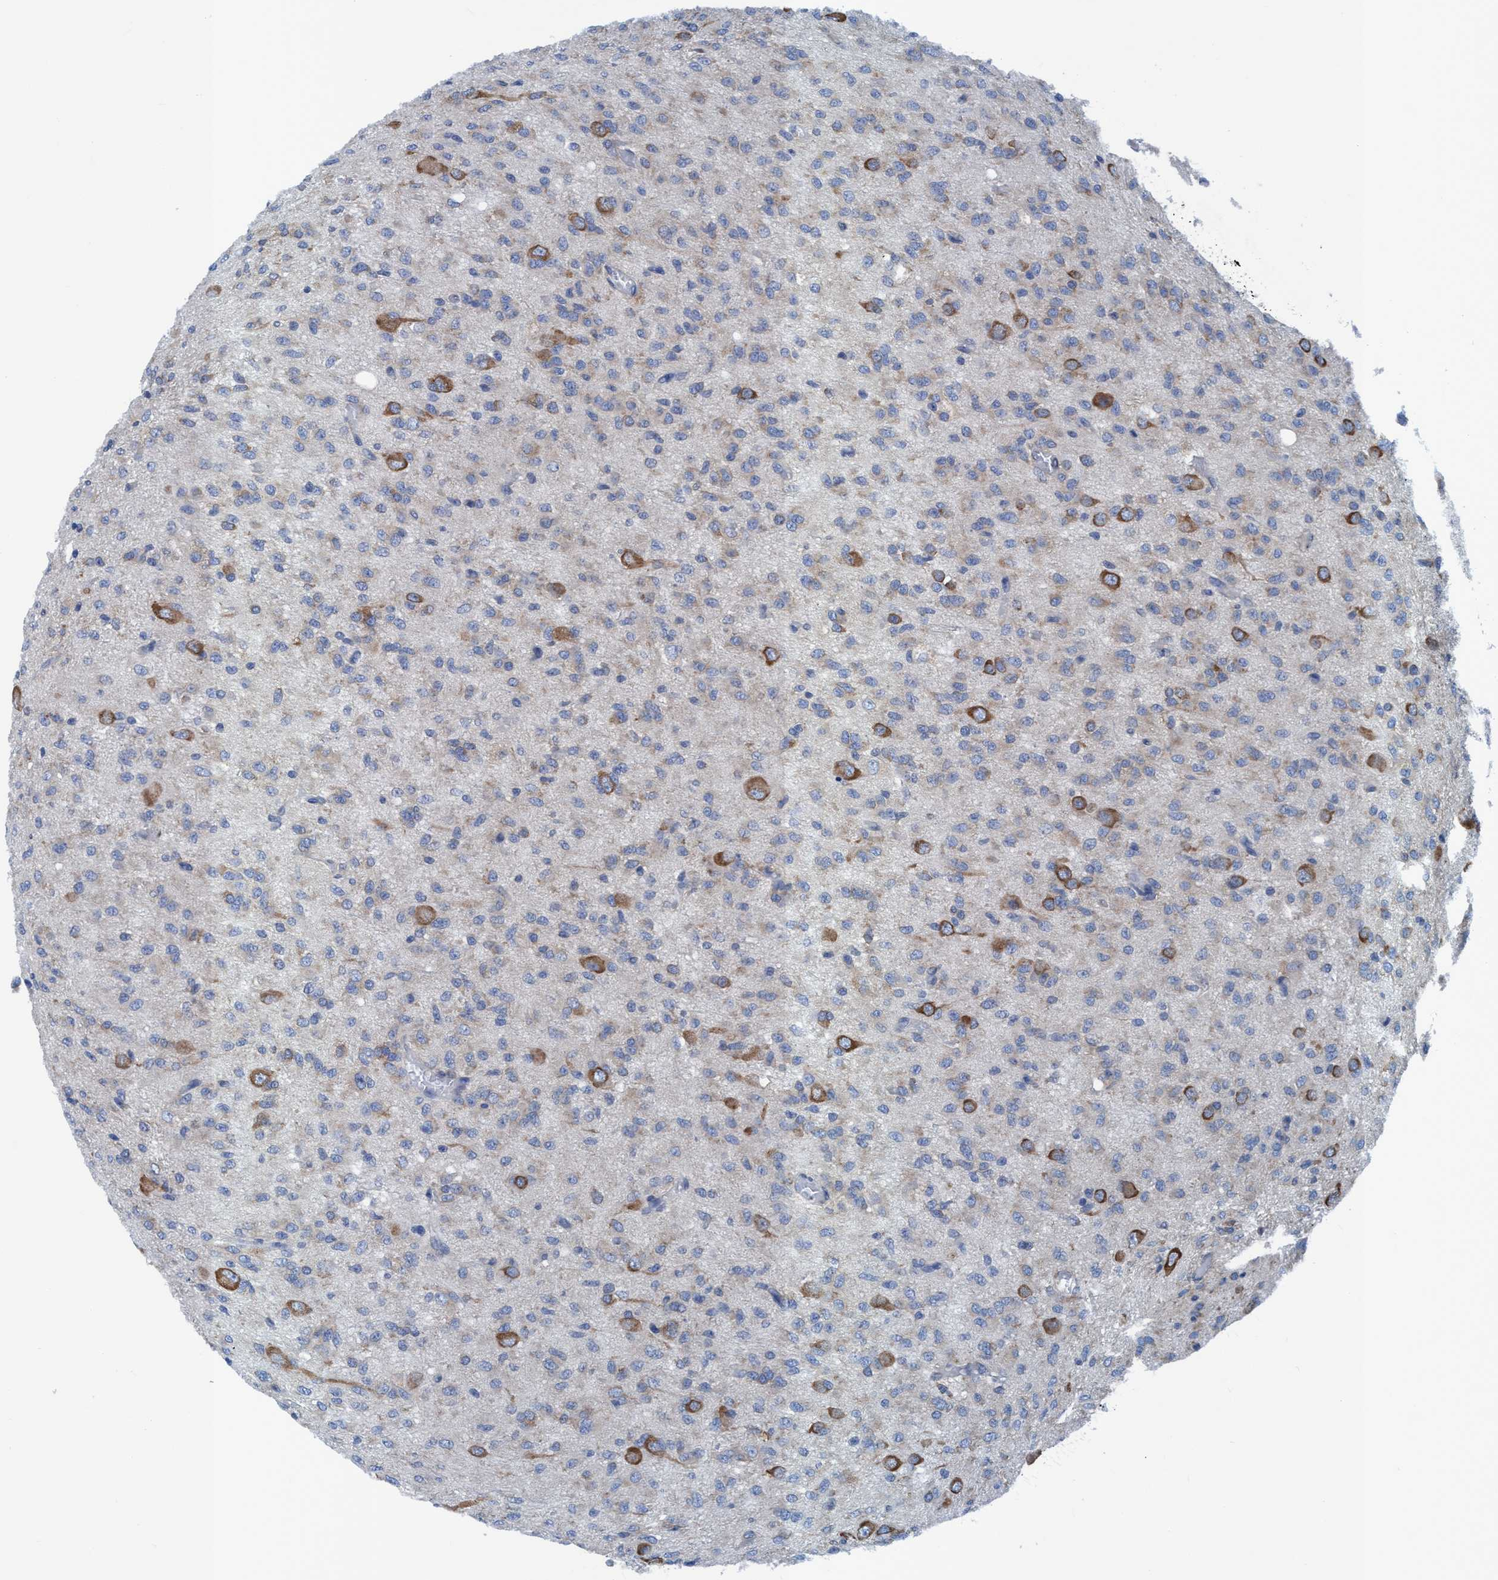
{"staining": {"intensity": "negative", "quantity": "none", "location": "none"}, "tissue": "glioma", "cell_type": "Tumor cells", "image_type": "cancer", "snomed": [{"axis": "morphology", "description": "Glioma, malignant, High grade"}, {"axis": "topography", "description": "Brain"}], "caption": "Immunohistochemical staining of human malignant high-grade glioma demonstrates no significant positivity in tumor cells.", "gene": "NMT1", "patient": {"sex": "female", "age": 59}}